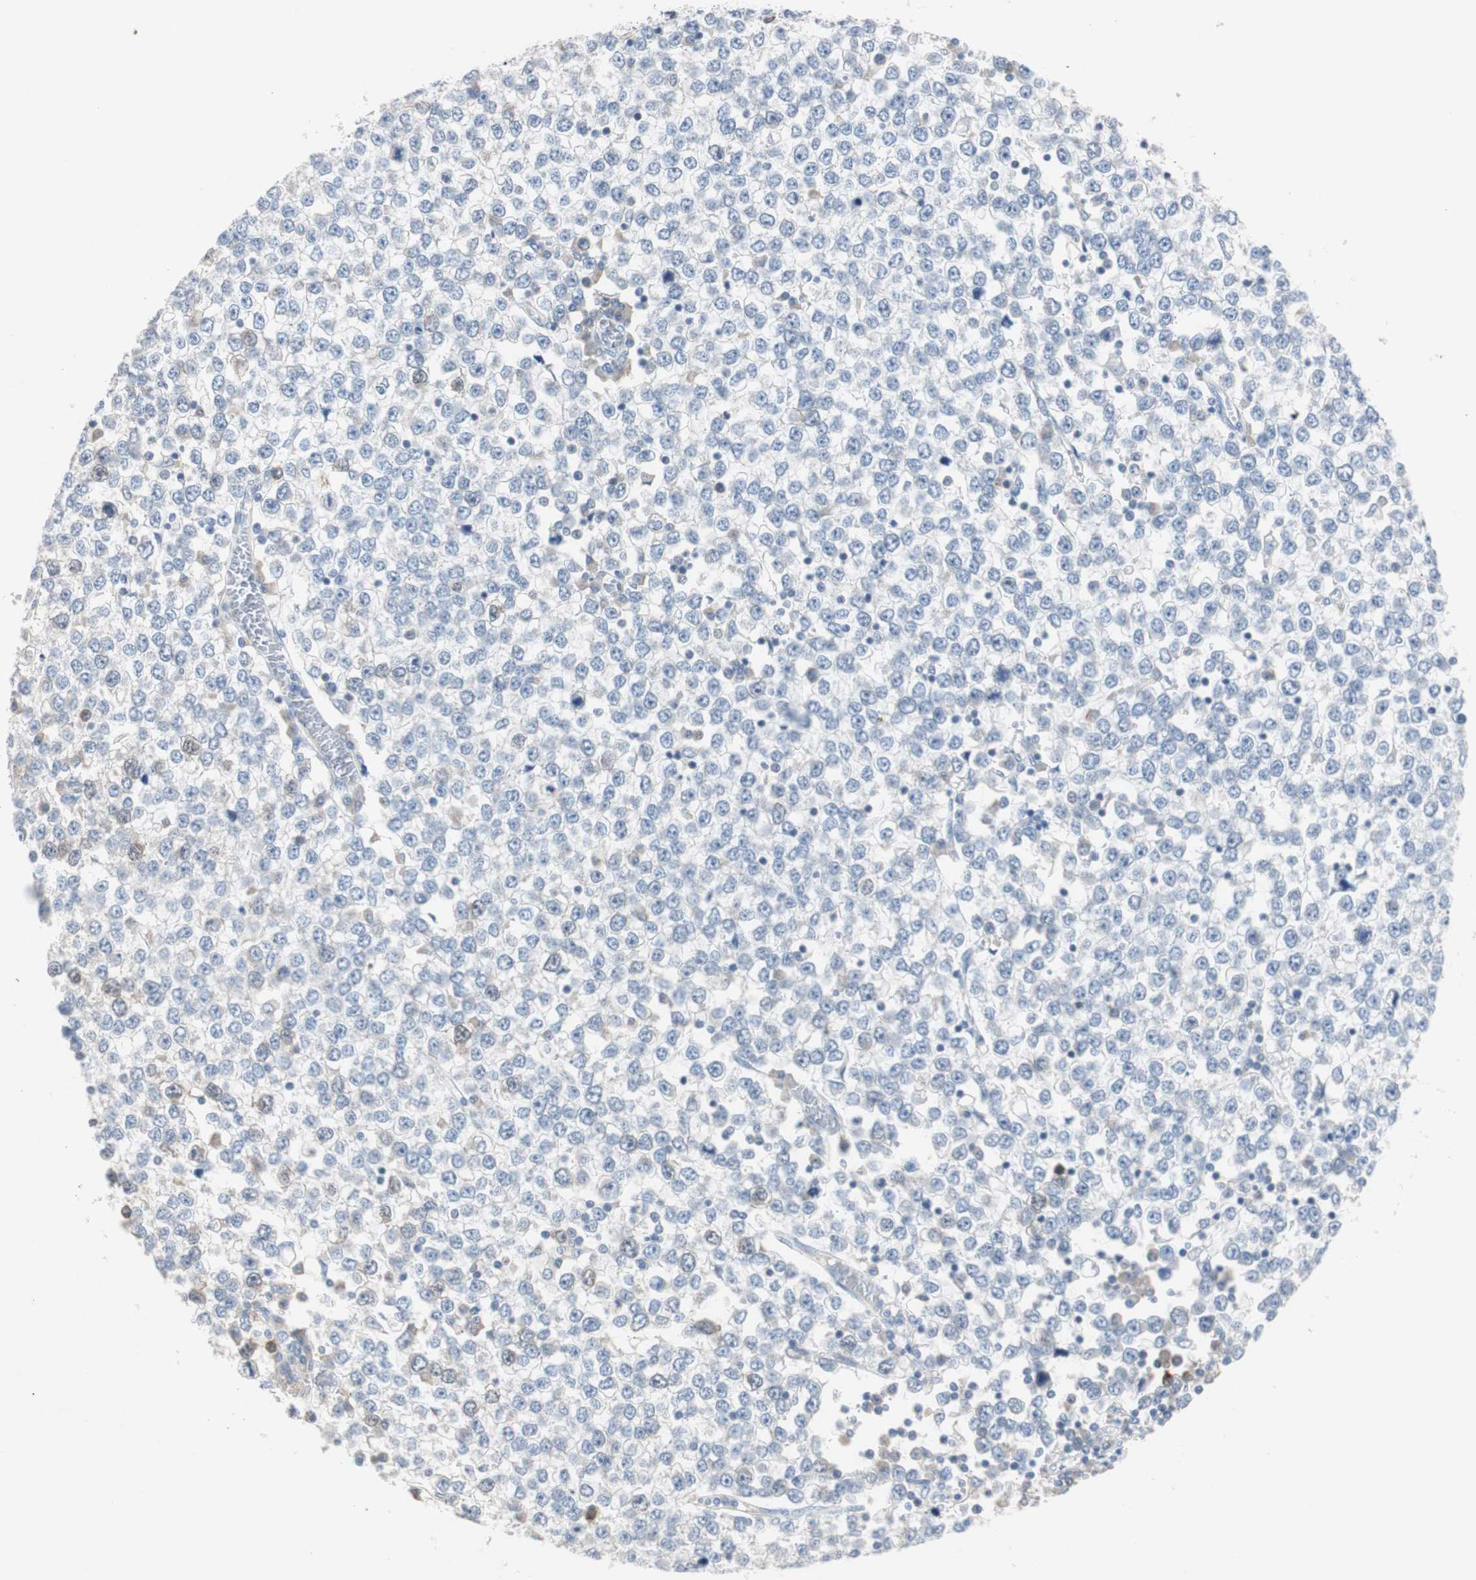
{"staining": {"intensity": "negative", "quantity": "none", "location": "none"}, "tissue": "testis cancer", "cell_type": "Tumor cells", "image_type": "cancer", "snomed": [{"axis": "morphology", "description": "Seminoma, NOS"}, {"axis": "topography", "description": "Testis"}], "caption": "An immunohistochemistry (IHC) micrograph of testis cancer (seminoma) is shown. There is no staining in tumor cells of testis cancer (seminoma). The staining was performed using DAB (3,3'-diaminobenzidine) to visualize the protein expression in brown, while the nuclei were stained in blue with hematoxylin (Magnification: 20x).", "gene": "TK1", "patient": {"sex": "male", "age": 65}}